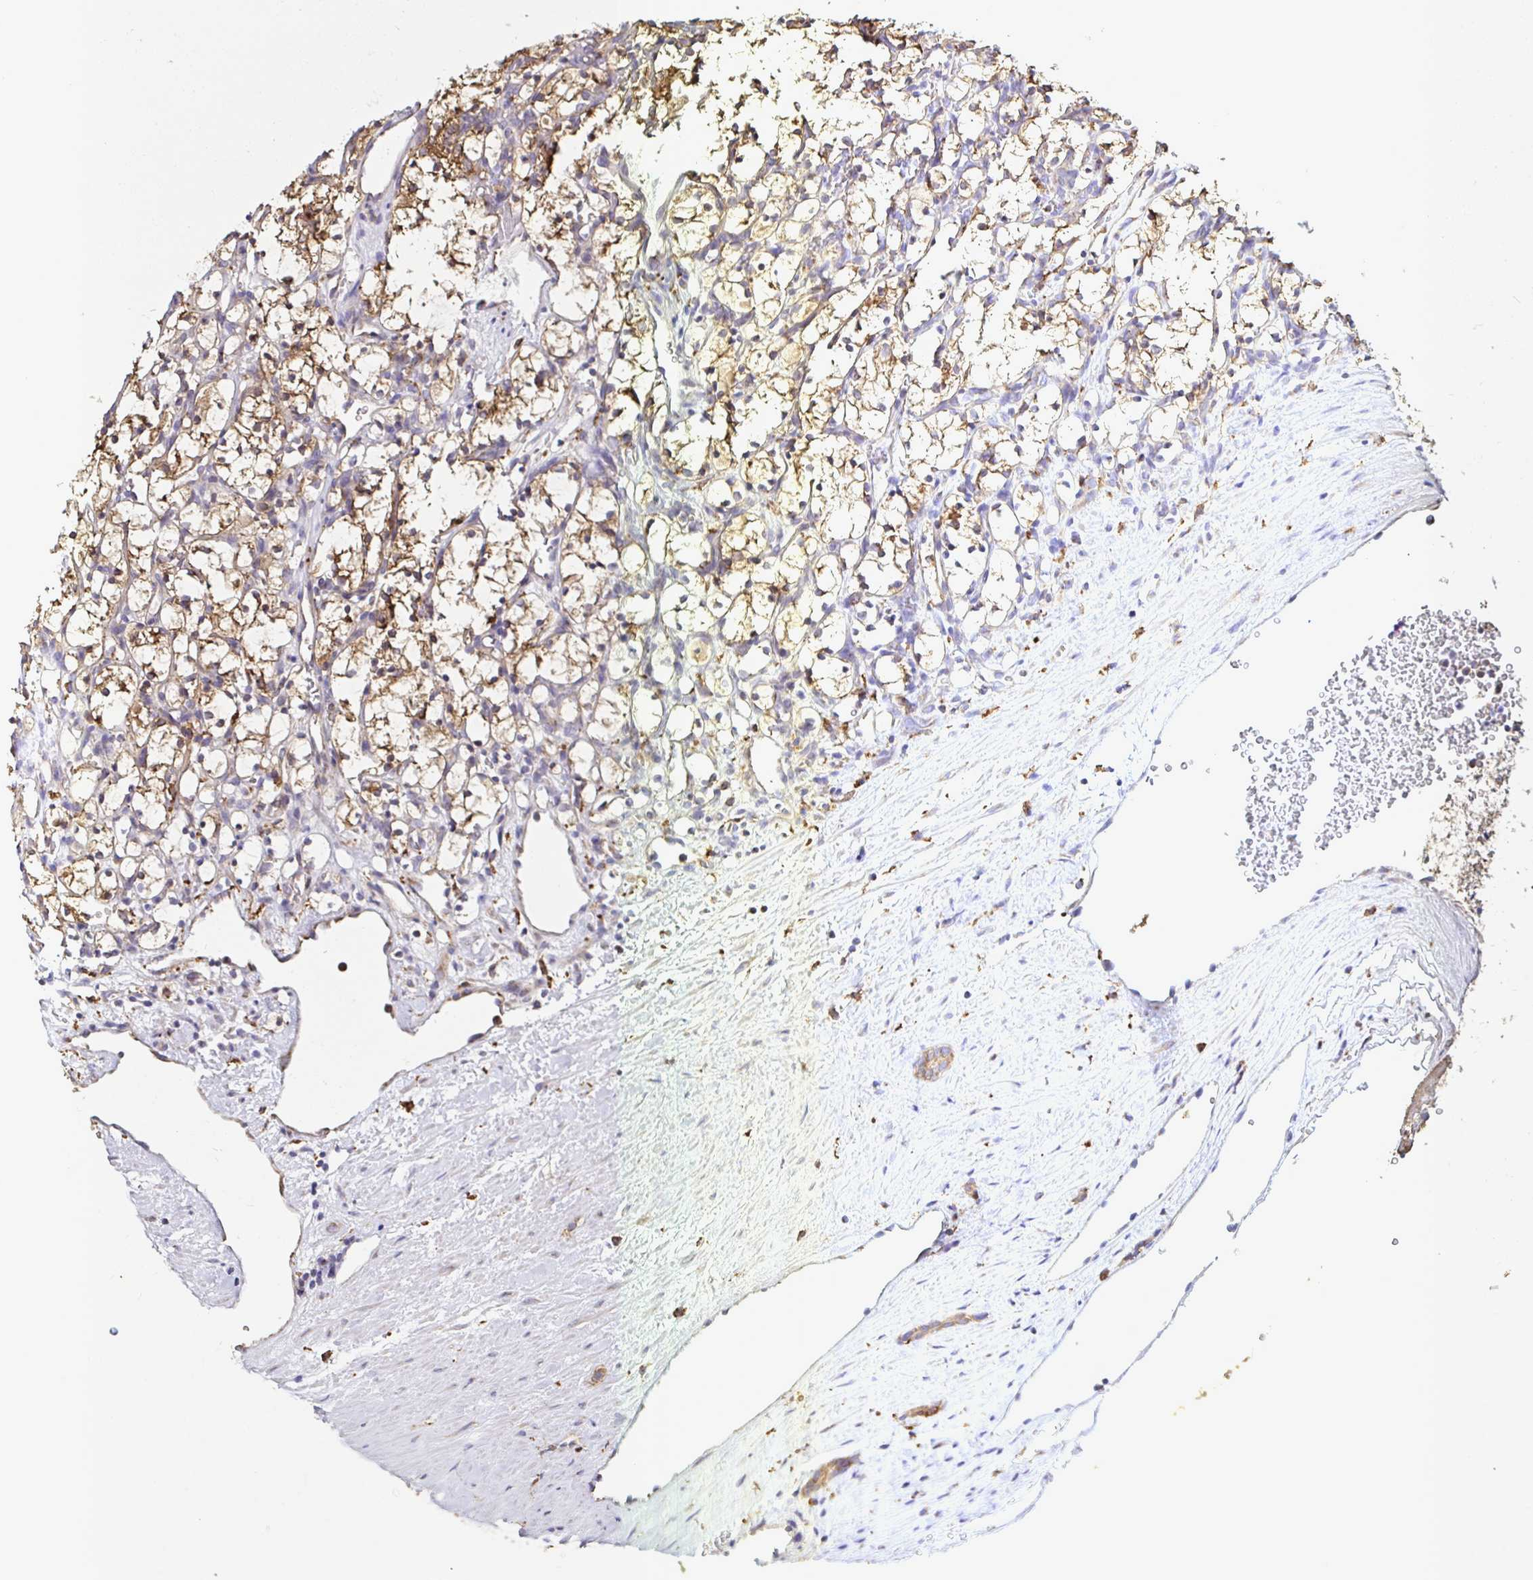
{"staining": {"intensity": "moderate", "quantity": "25%-75%", "location": "cytoplasmic/membranous"}, "tissue": "renal cancer", "cell_type": "Tumor cells", "image_type": "cancer", "snomed": [{"axis": "morphology", "description": "Adenocarcinoma, NOS"}, {"axis": "topography", "description": "Kidney"}], "caption": "Renal cancer stained with IHC displays moderate cytoplasmic/membranous staining in approximately 25%-75% of tumor cells.", "gene": "MSR1", "patient": {"sex": "female", "age": 69}}